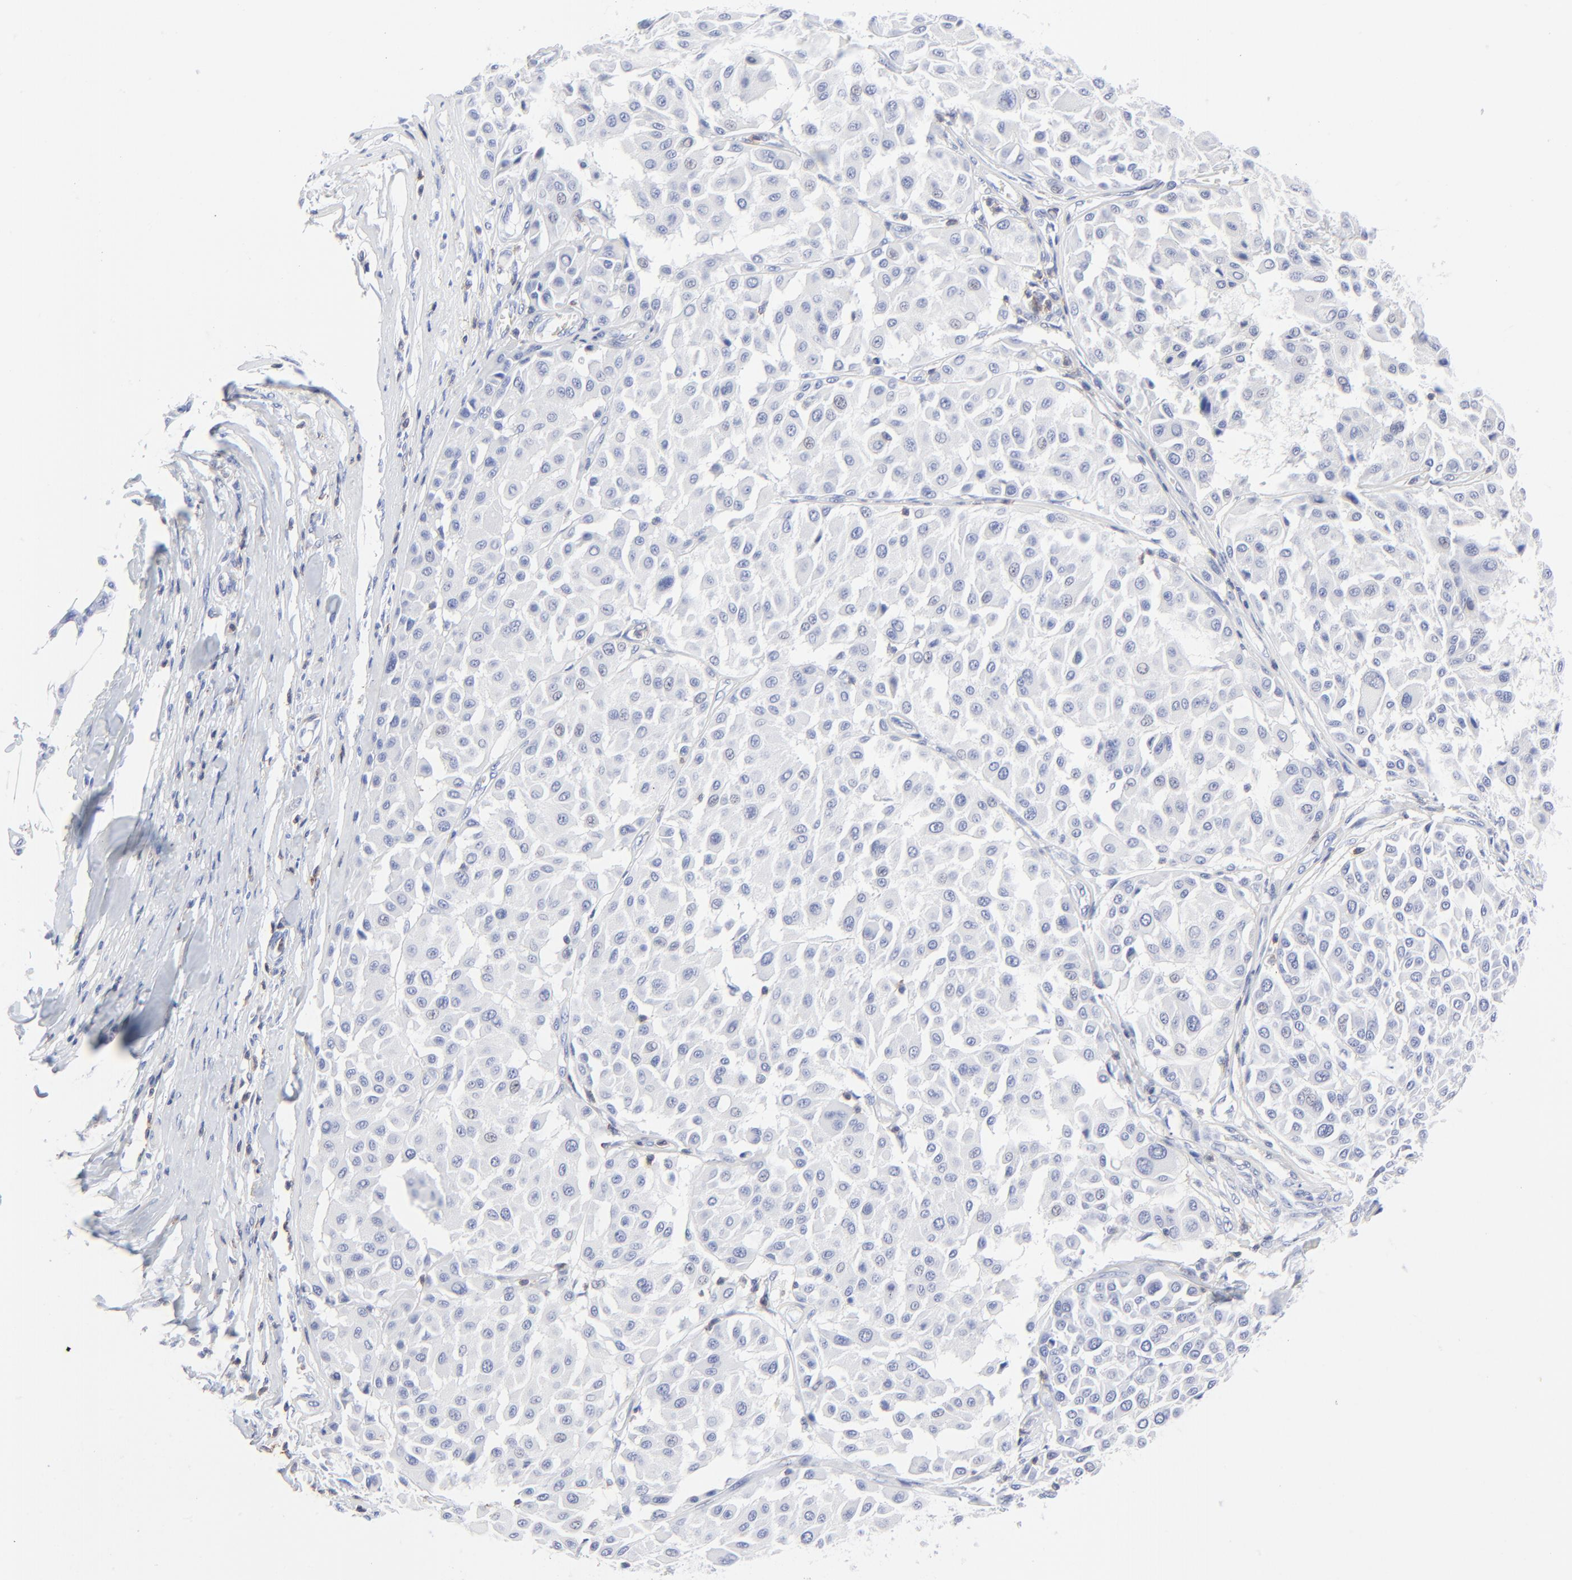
{"staining": {"intensity": "negative", "quantity": "none", "location": "none"}, "tissue": "melanoma", "cell_type": "Tumor cells", "image_type": "cancer", "snomed": [{"axis": "morphology", "description": "Malignant melanoma, Metastatic site"}, {"axis": "topography", "description": "Soft tissue"}], "caption": "Tumor cells are negative for protein expression in human malignant melanoma (metastatic site).", "gene": "LCK", "patient": {"sex": "male", "age": 41}}